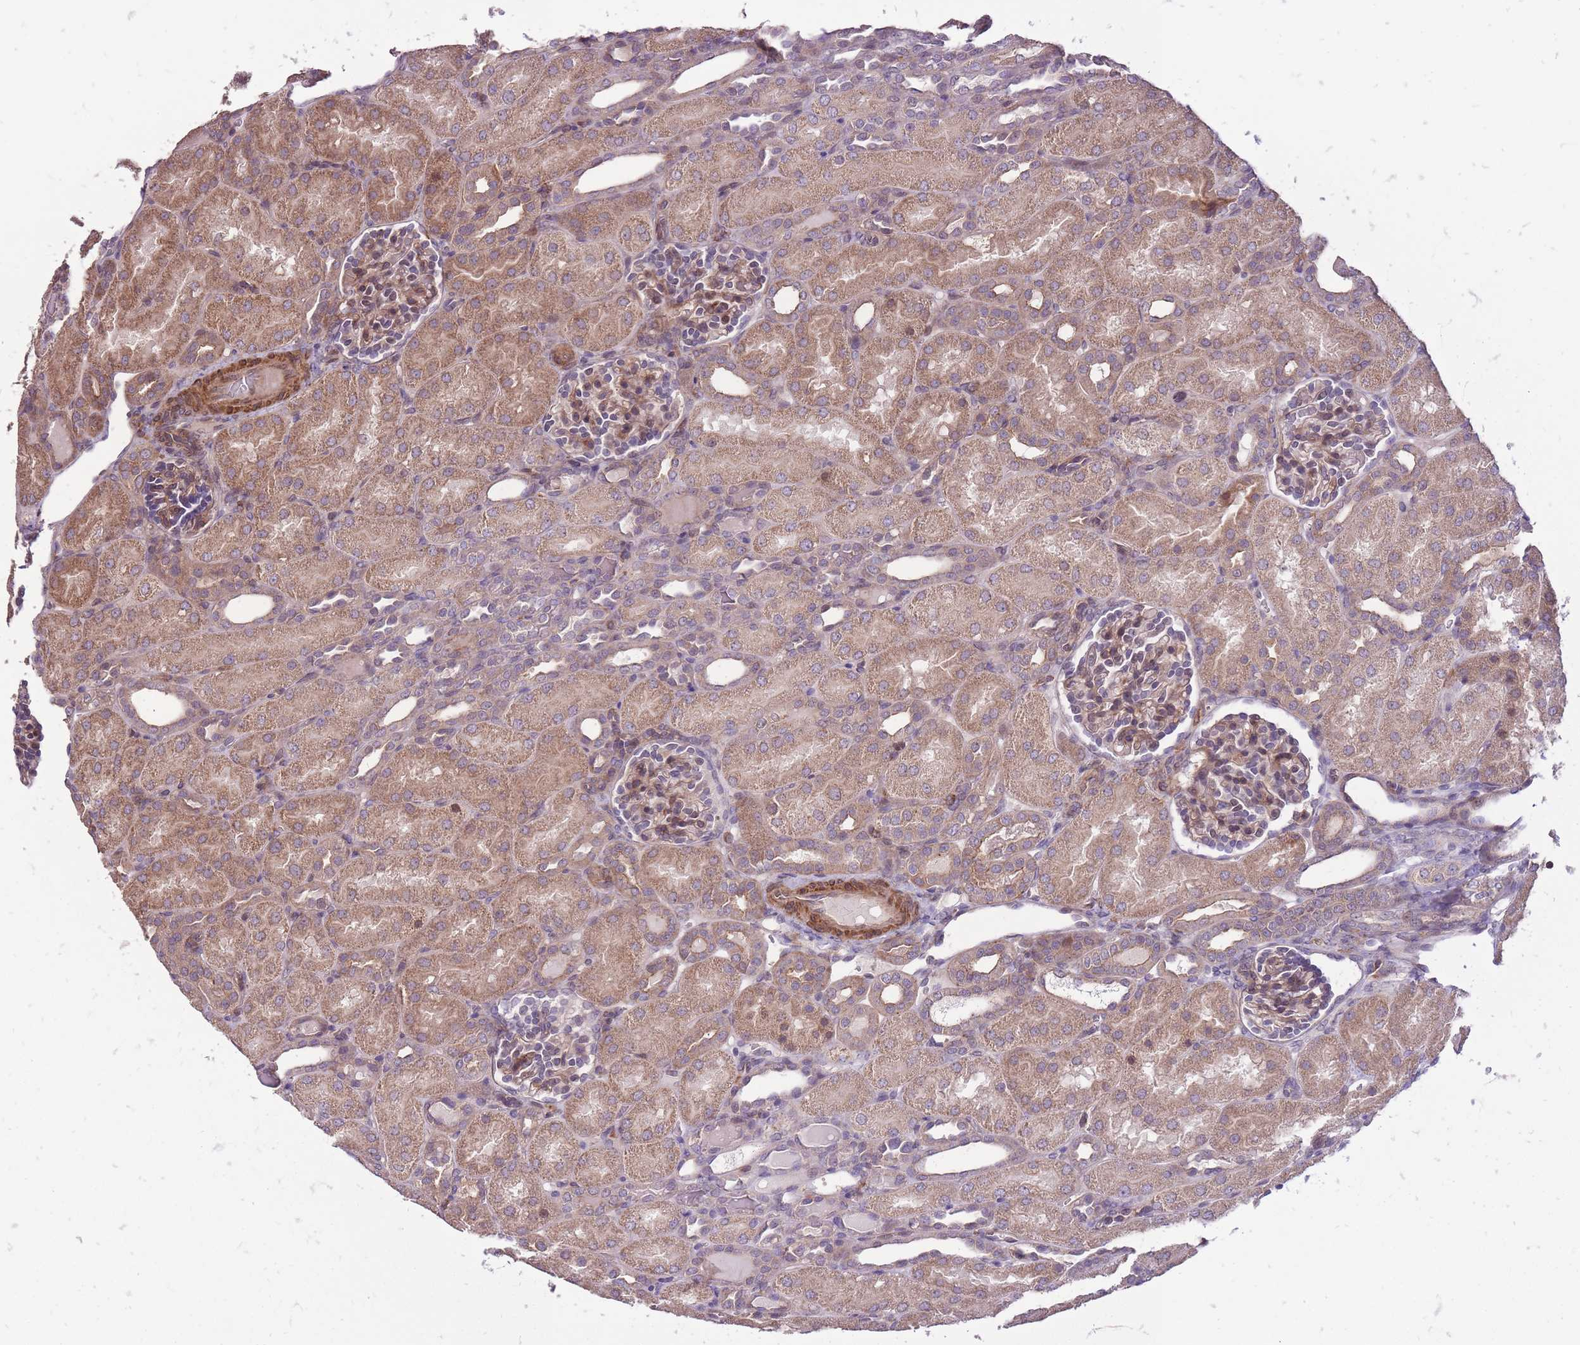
{"staining": {"intensity": "moderate", "quantity": "25%-75%", "location": "cytoplasmic/membranous,nuclear"}, "tissue": "kidney", "cell_type": "Cells in glomeruli", "image_type": "normal", "snomed": [{"axis": "morphology", "description": "Normal tissue, NOS"}, {"axis": "topography", "description": "Kidney"}], "caption": "A histopathology image showing moderate cytoplasmic/membranous,nuclear staining in about 25%-75% of cells in glomeruli in unremarkable kidney, as visualized by brown immunohistochemical staining.", "gene": "TET3", "patient": {"sex": "male", "age": 1}}